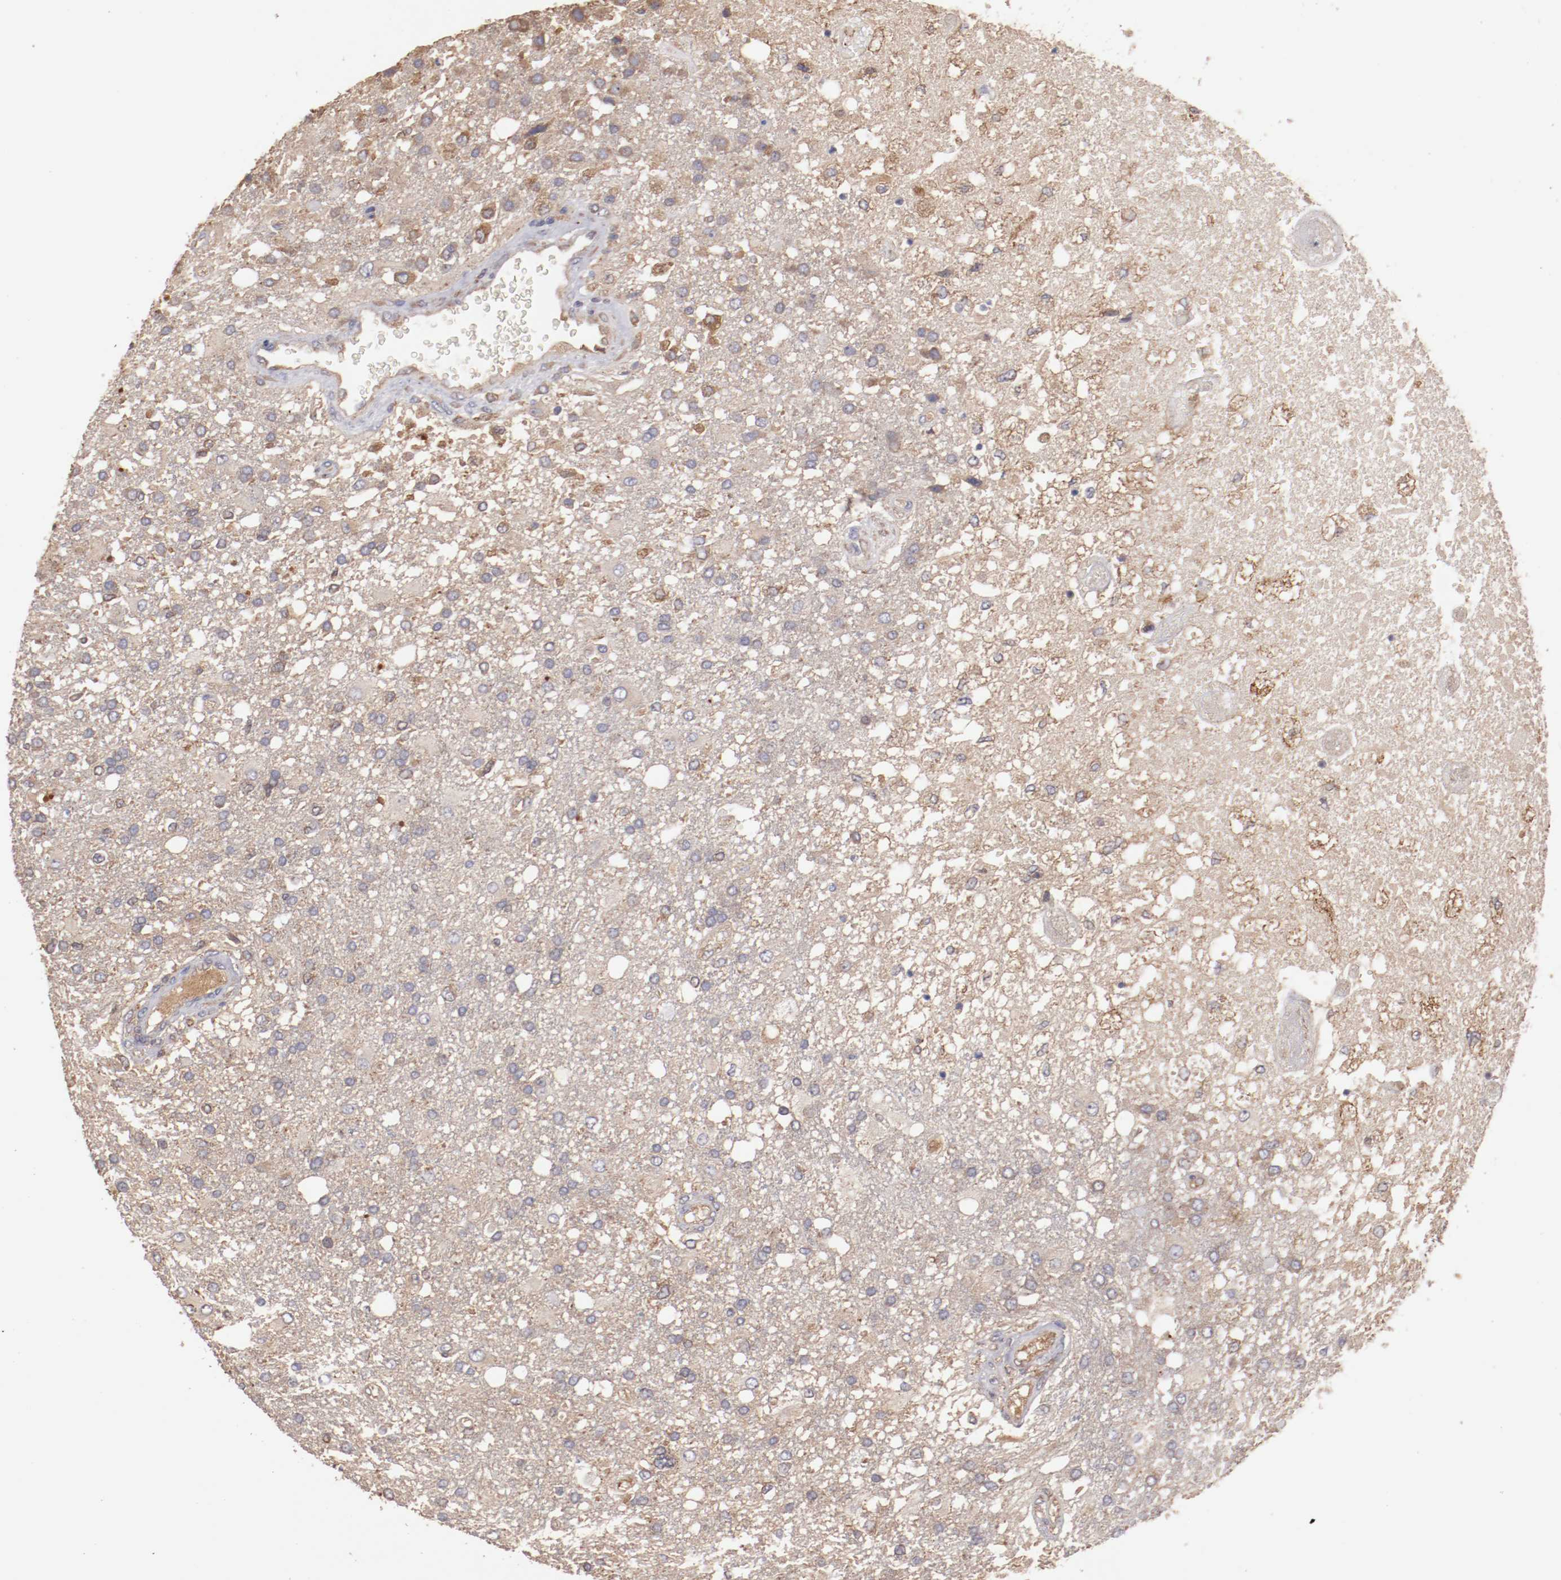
{"staining": {"intensity": "weak", "quantity": "25%-75%", "location": "cytoplasmic/membranous"}, "tissue": "glioma", "cell_type": "Tumor cells", "image_type": "cancer", "snomed": [{"axis": "morphology", "description": "Glioma, malignant, High grade"}, {"axis": "topography", "description": "Cerebral cortex"}], "caption": "Malignant glioma (high-grade) was stained to show a protein in brown. There is low levels of weak cytoplasmic/membranous expression in about 25%-75% of tumor cells.", "gene": "NFKBIE", "patient": {"sex": "male", "age": 79}}